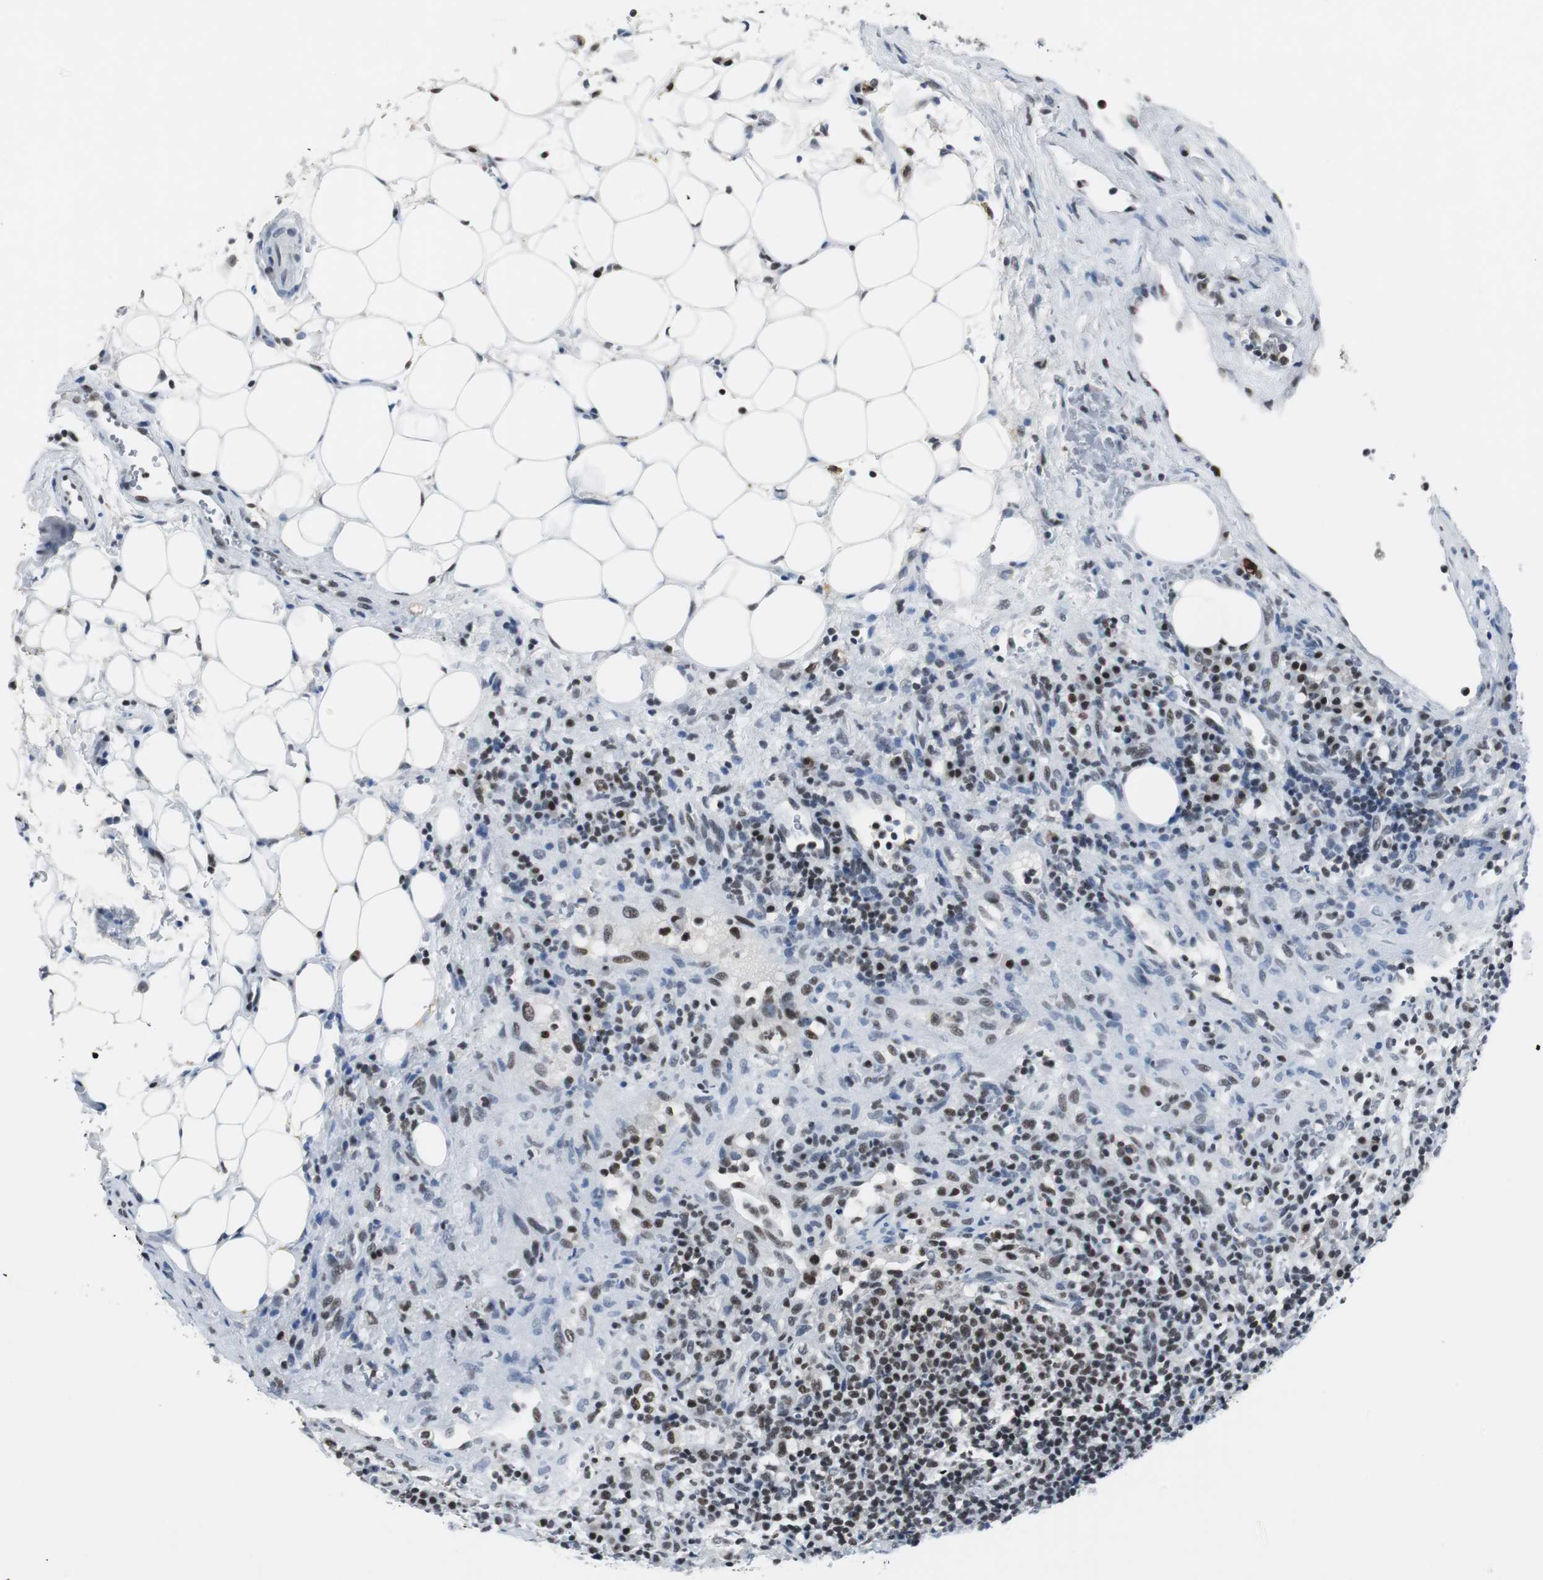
{"staining": {"intensity": "moderate", "quantity": "25%-75%", "location": "nuclear"}, "tissue": "lymphoma", "cell_type": "Tumor cells", "image_type": "cancer", "snomed": [{"axis": "morphology", "description": "Hodgkin's disease, NOS"}, {"axis": "topography", "description": "Lymph node"}], "caption": "An immunohistochemistry micrograph of tumor tissue is shown. Protein staining in brown labels moderate nuclear positivity in lymphoma within tumor cells.", "gene": "RAD9A", "patient": {"sex": "male", "age": 65}}